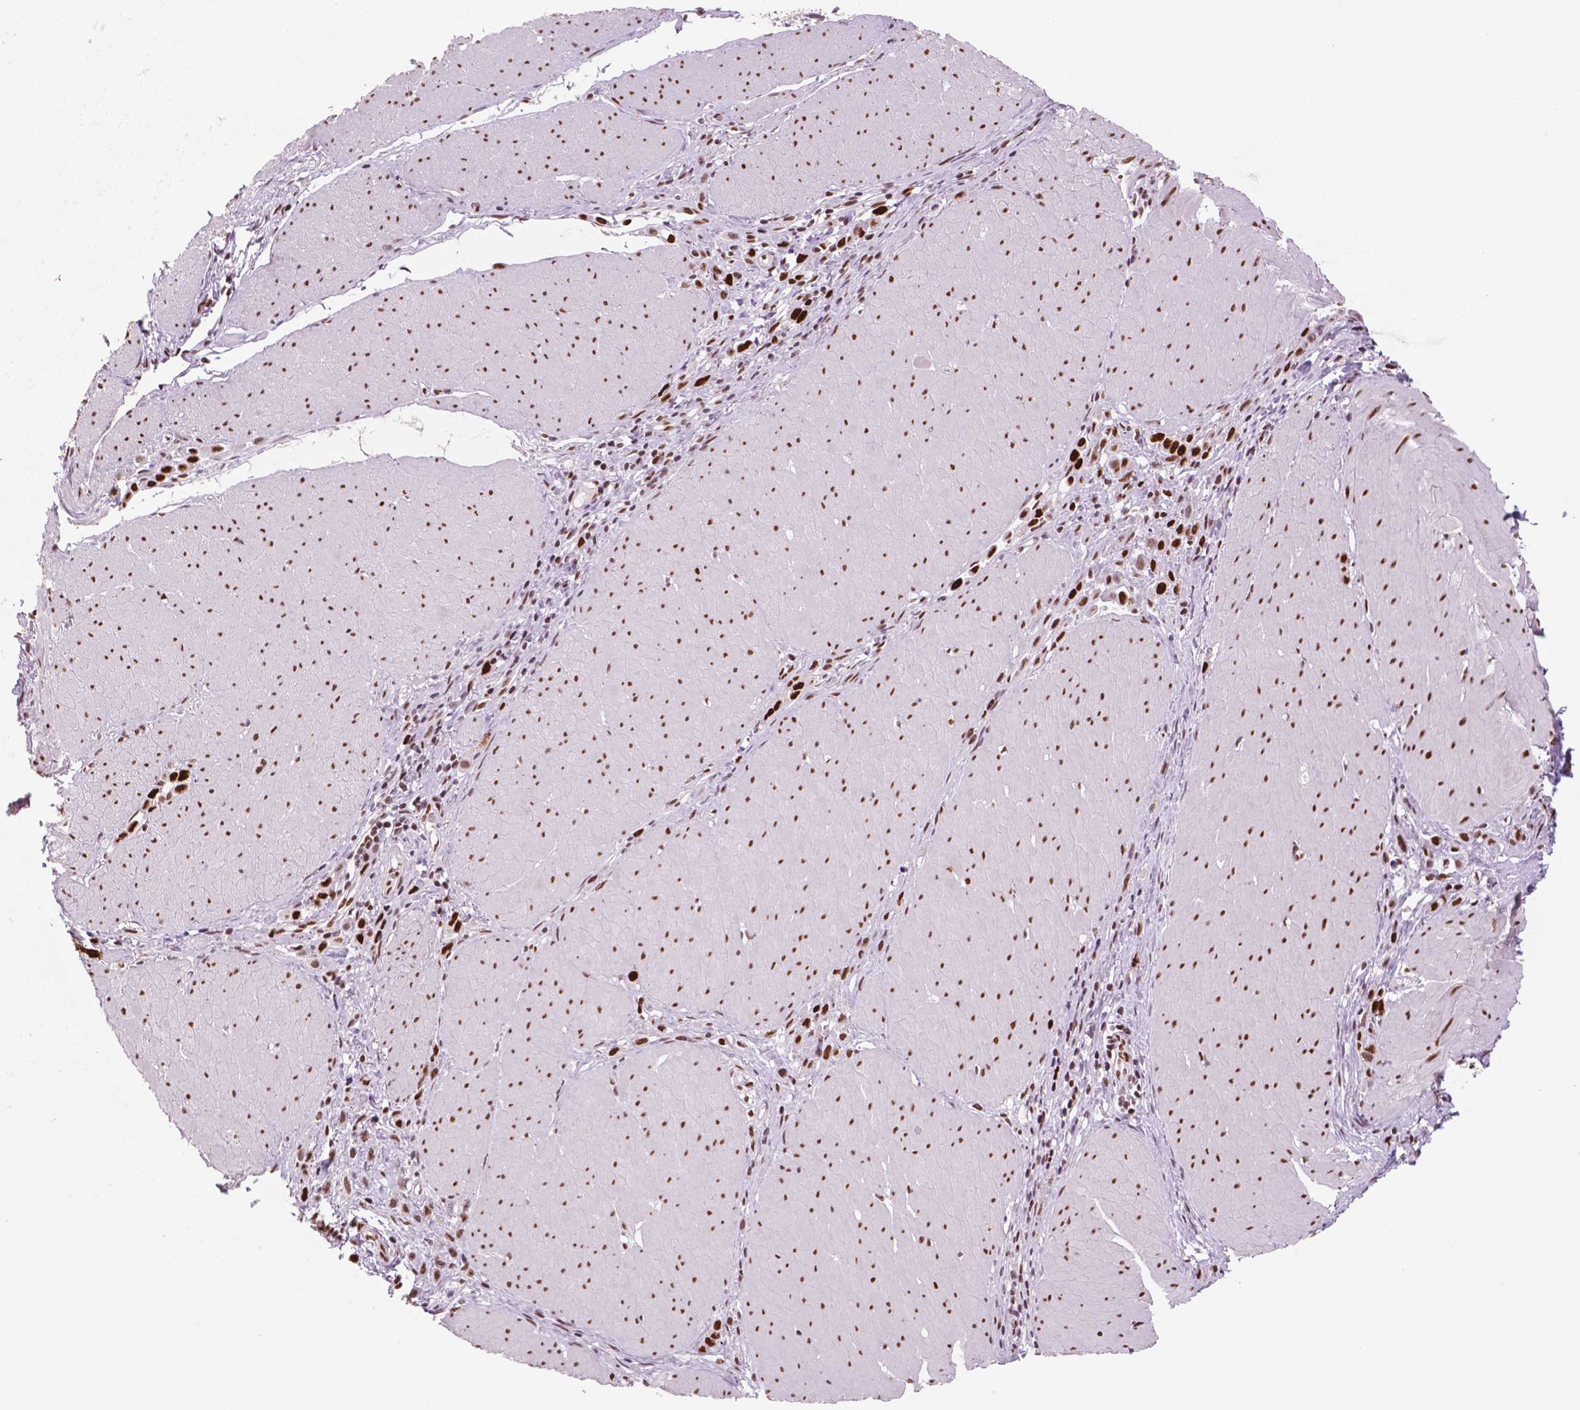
{"staining": {"intensity": "strong", "quantity": ">75%", "location": "nuclear"}, "tissue": "stomach cancer", "cell_type": "Tumor cells", "image_type": "cancer", "snomed": [{"axis": "morphology", "description": "Adenocarcinoma, NOS"}, {"axis": "topography", "description": "Stomach"}], "caption": "Stomach cancer stained with DAB immunohistochemistry (IHC) exhibits high levels of strong nuclear staining in approximately >75% of tumor cells. The staining was performed using DAB, with brown indicating positive protein expression. Nuclei are stained blue with hematoxylin.", "gene": "MSH6", "patient": {"sex": "male", "age": 47}}